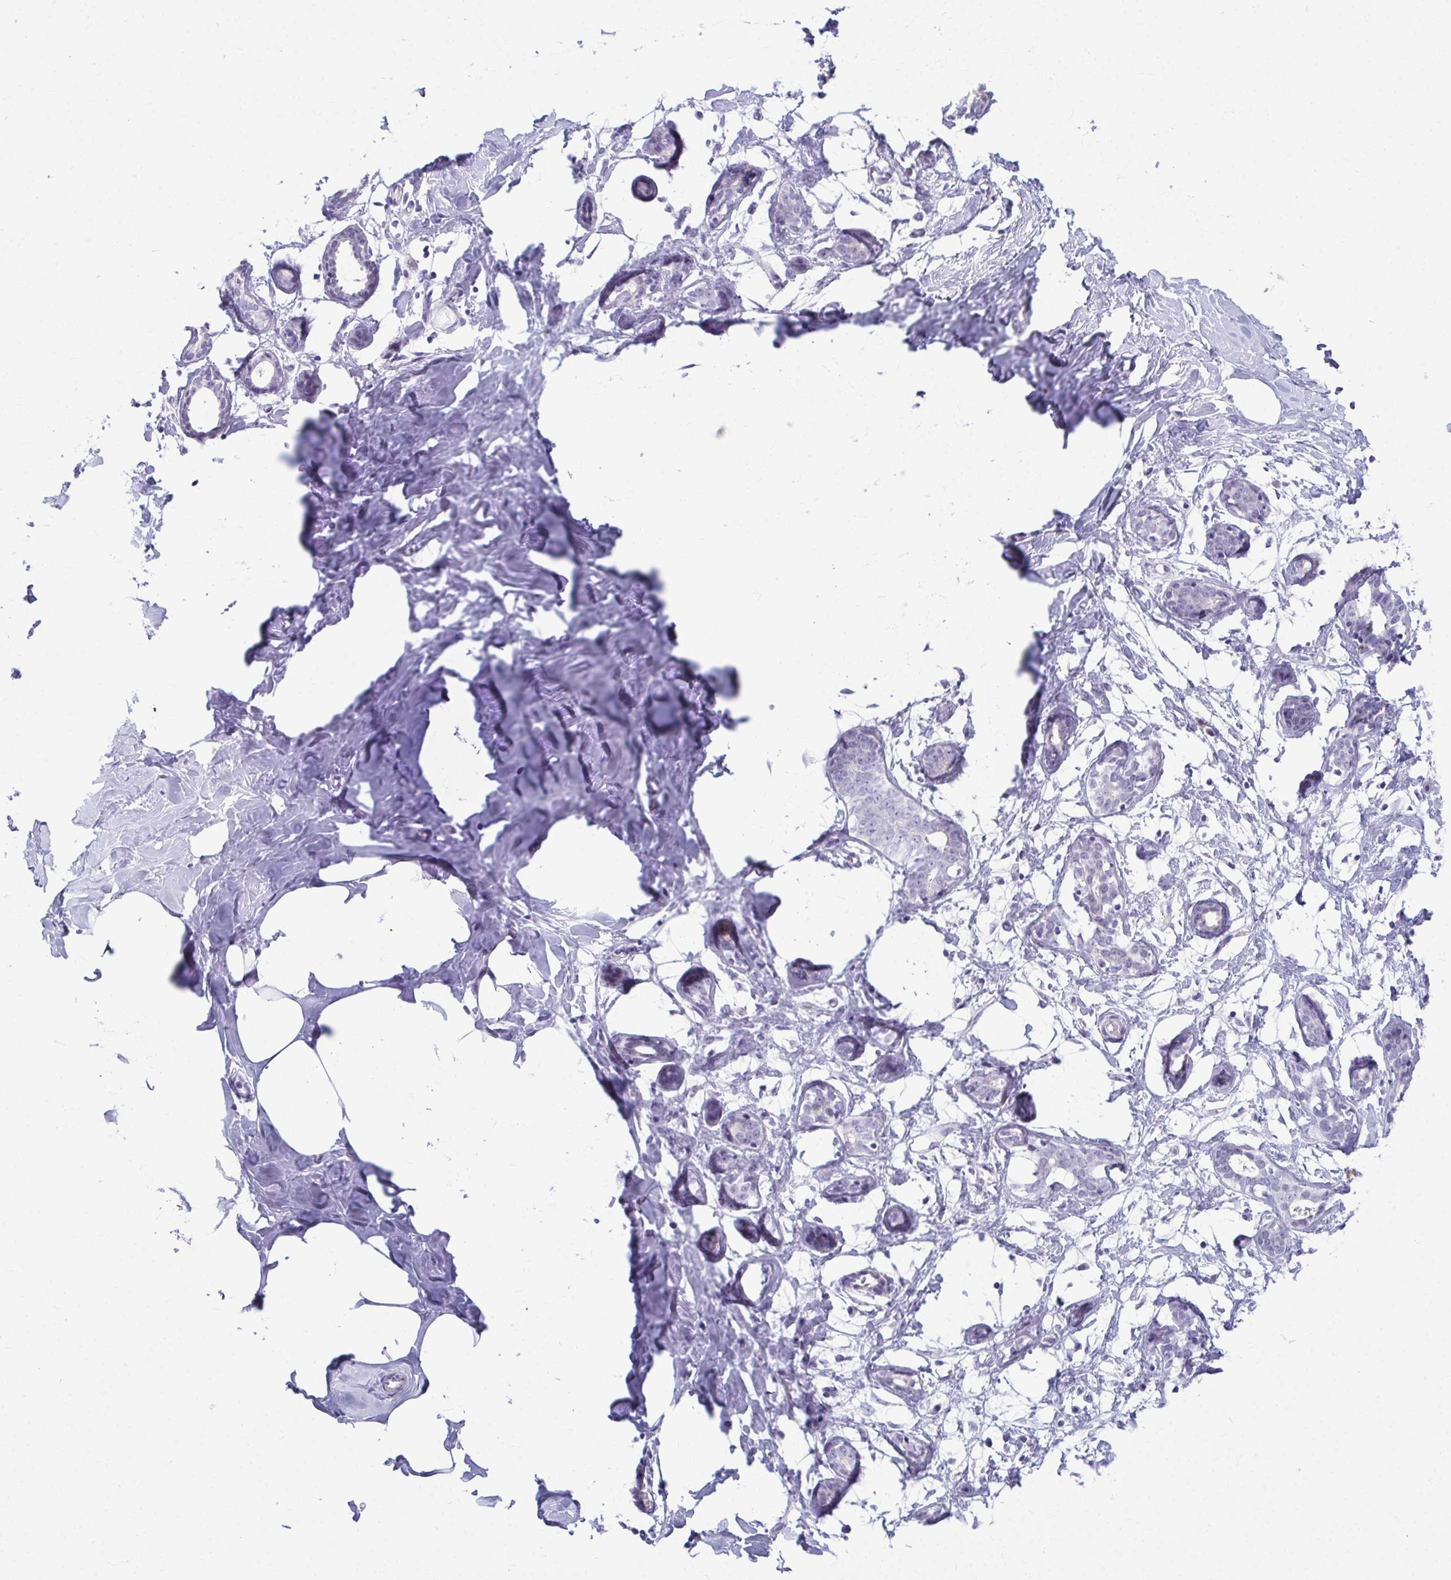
{"staining": {"intensity": "negative", "quantity": "none", "location": "none"}, "tissue": "breast", "cell_type": "Adipocytes", "image_type": "normal", "snomed": [{"axis": "morphology", "description": "Normal tissue, NOS"}, {"axis": "topography", "description": "Breast"}], "caption": "Protein analysis of unremarkable breast displays no significant staining in adipocytes.", "gene": "SERPINI1", "patient": {"sex": "female", "age": 27}}